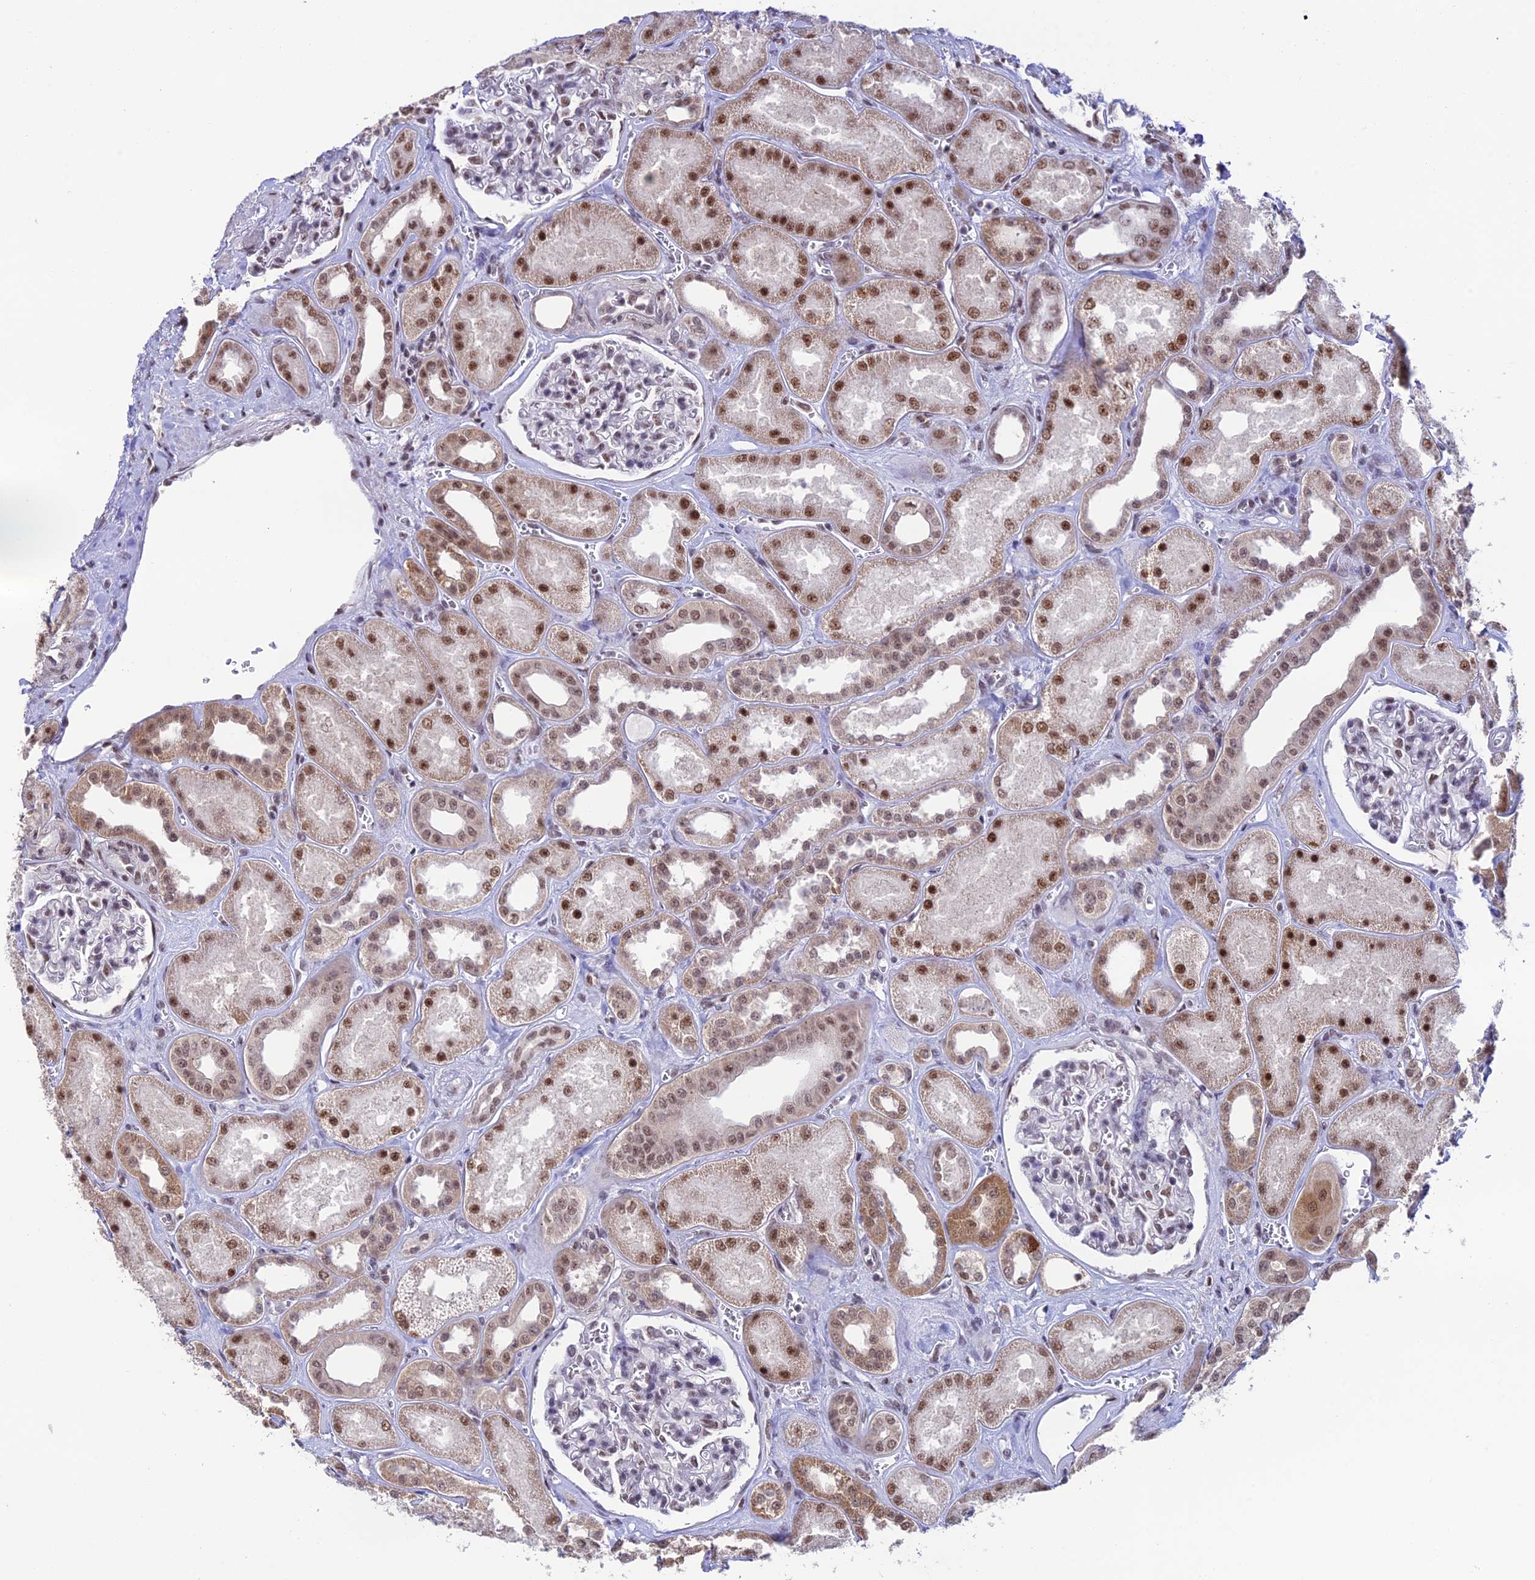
{"staining": {"intensity": "weak", "quantity": "25%-75%", "location": "nuclear"}, "tissue": "kidney", "cell_type": "Cells in glomeruli", "image_type": "normal", "snomed": [{"axis": "morphology", "description": "Normal tissue, NOS"}, {"axis": "morphology", "description": "Adenocarcinoma, NOS"}, {"axis": "topography", "description": "Kidney"}], "caption": "The immunohistochemical stain shows weak nuclear expression in cells in glomeruli of unremarkable kidney.", "gene": "THOC7", "patient": {"sex": "female", "age": 68}}